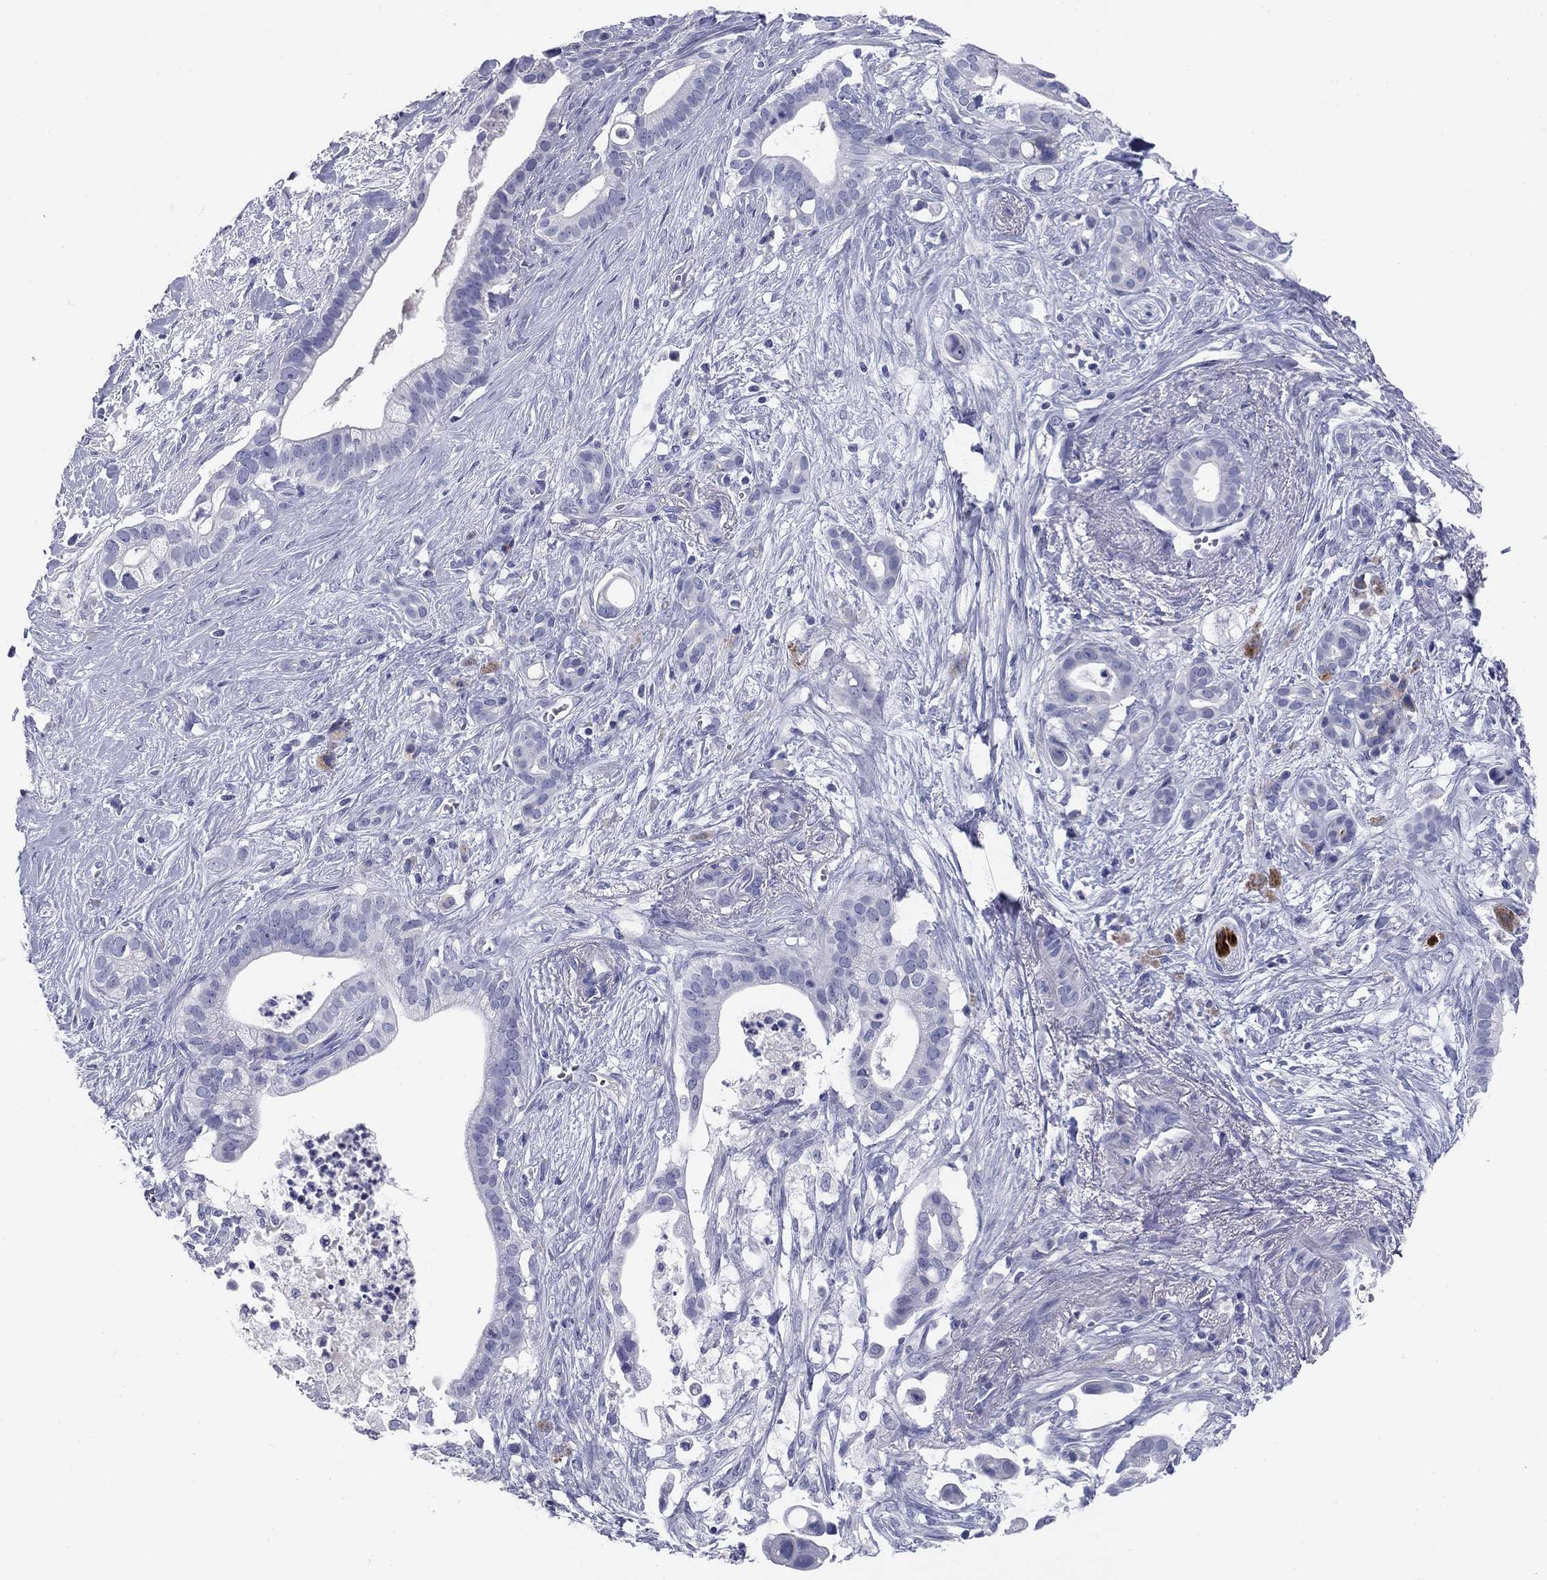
{"staining": {"intensity": "negative", "quantity": "none", "location": "none"}, "tissue": "pancreatic cancer", "cell_type": "Tumor cells", "image_type": "cancer", "snomed": [{"axis": "morphology", "description": "Adenocarcinoma, NOS"}, {"axis": "topography", "description": "Pancreas"}], "caption": "Tumor cells are negative for protein expression in human adenocarcinoma (pancreatic).", "gene": "KCNH1", "patient": {"sex": "male", "age": 61}}